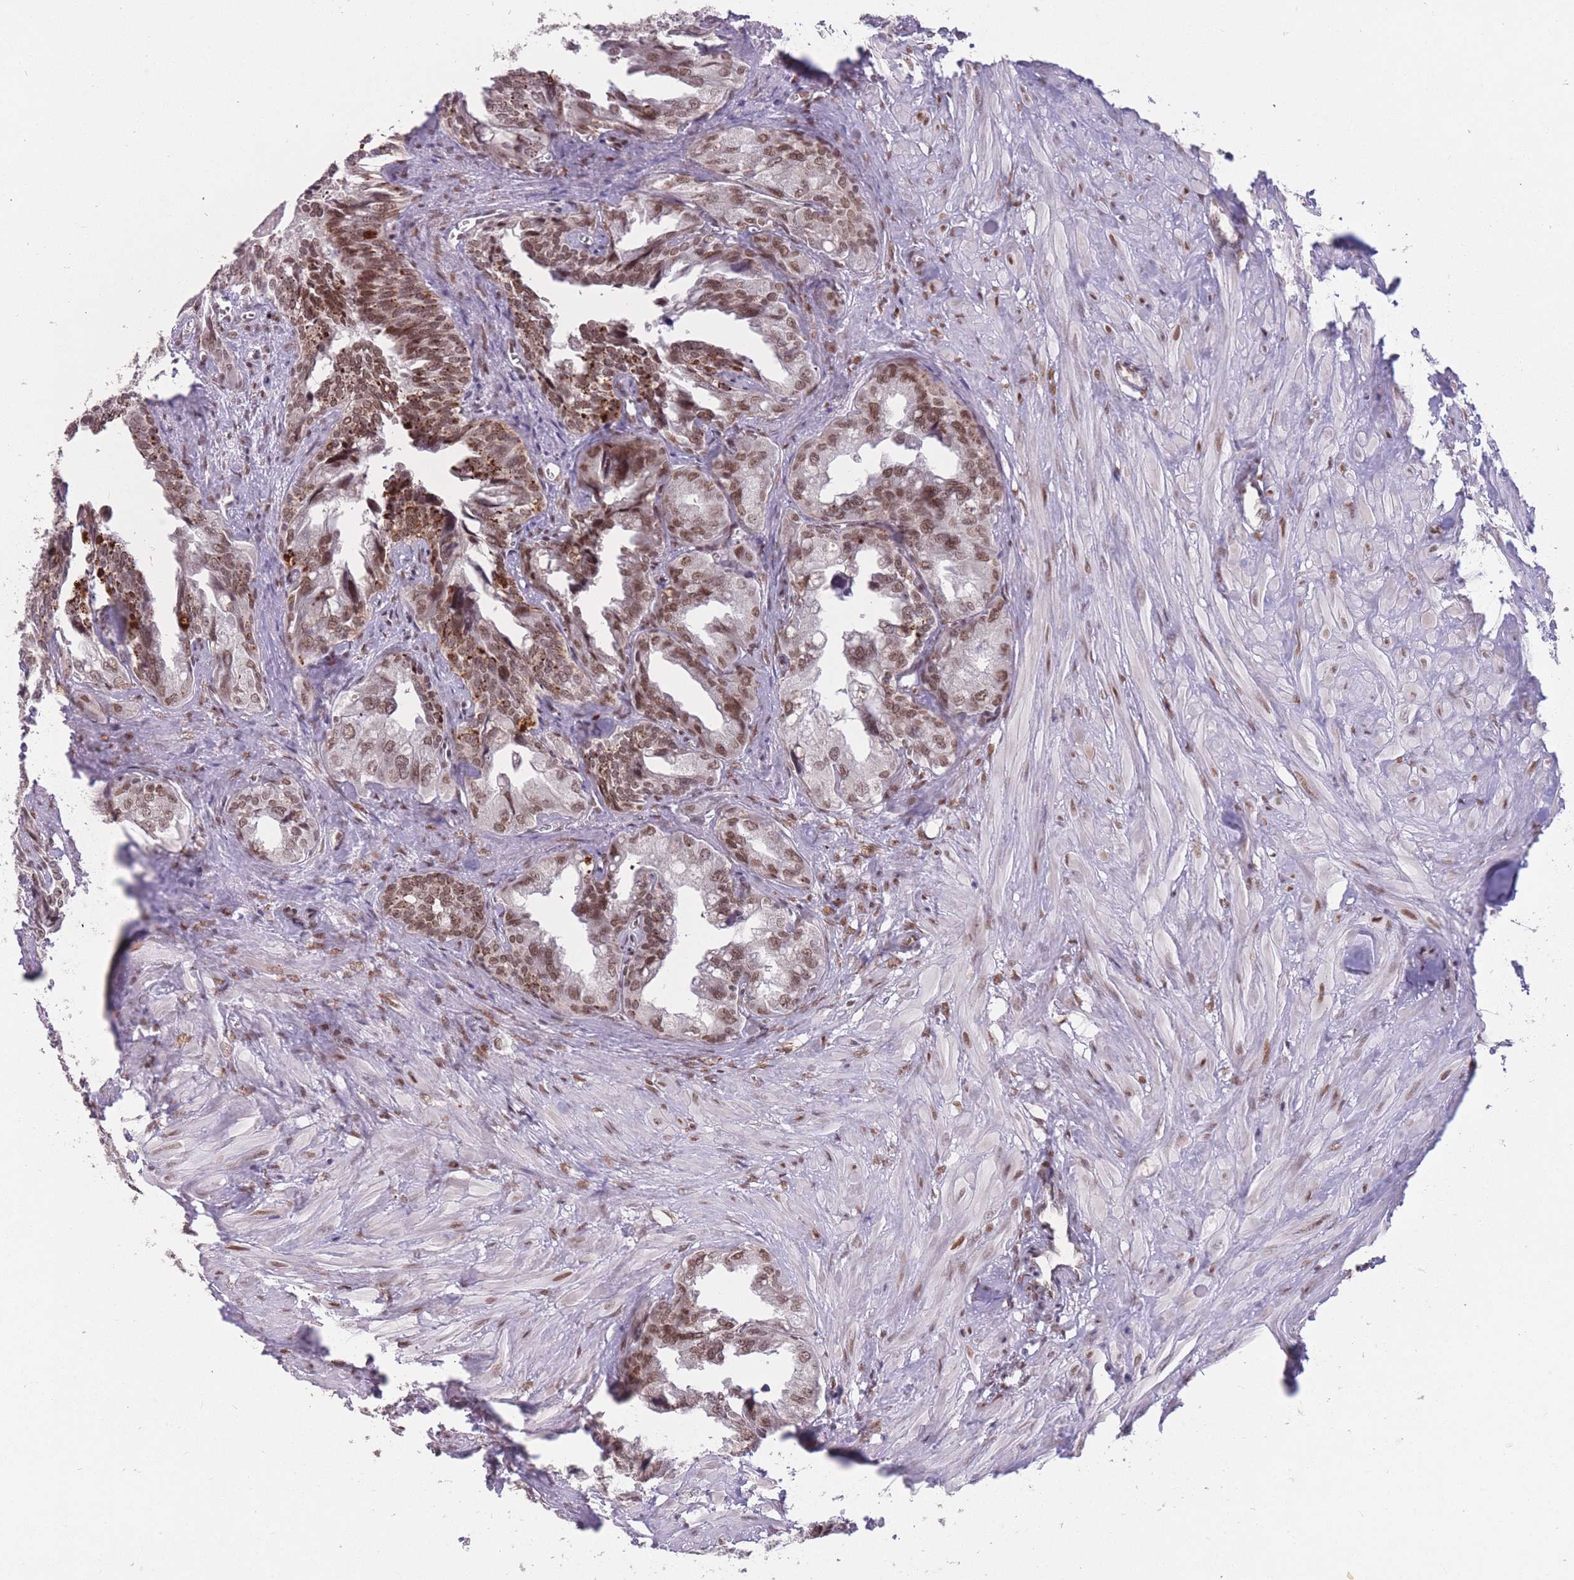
{"staining": {"intensity": "moderate", "quantity": ">75%", "location": "cytoplasmic/membranous,nuclear"}, "tissue": "seminal vesicle", "cell_type": "Glandular cells", "image_type": "normal", "snomed": [{"axis": "morphology", "description": "Normal tissue, NOS"}, {"axis": "topography", "description": "Seminal veicle"}], "caption": "This image demonstrates benign seminal vesicle stained with IHC to label a protein in brown. The cytoplasmic/membranous,nuclear of glandular cells show moderate positivity for the protein. Nuclei are counter-stained blue.", "gene": "HNRNPUL1", "patient": {"sex": "male", "age": 67}}